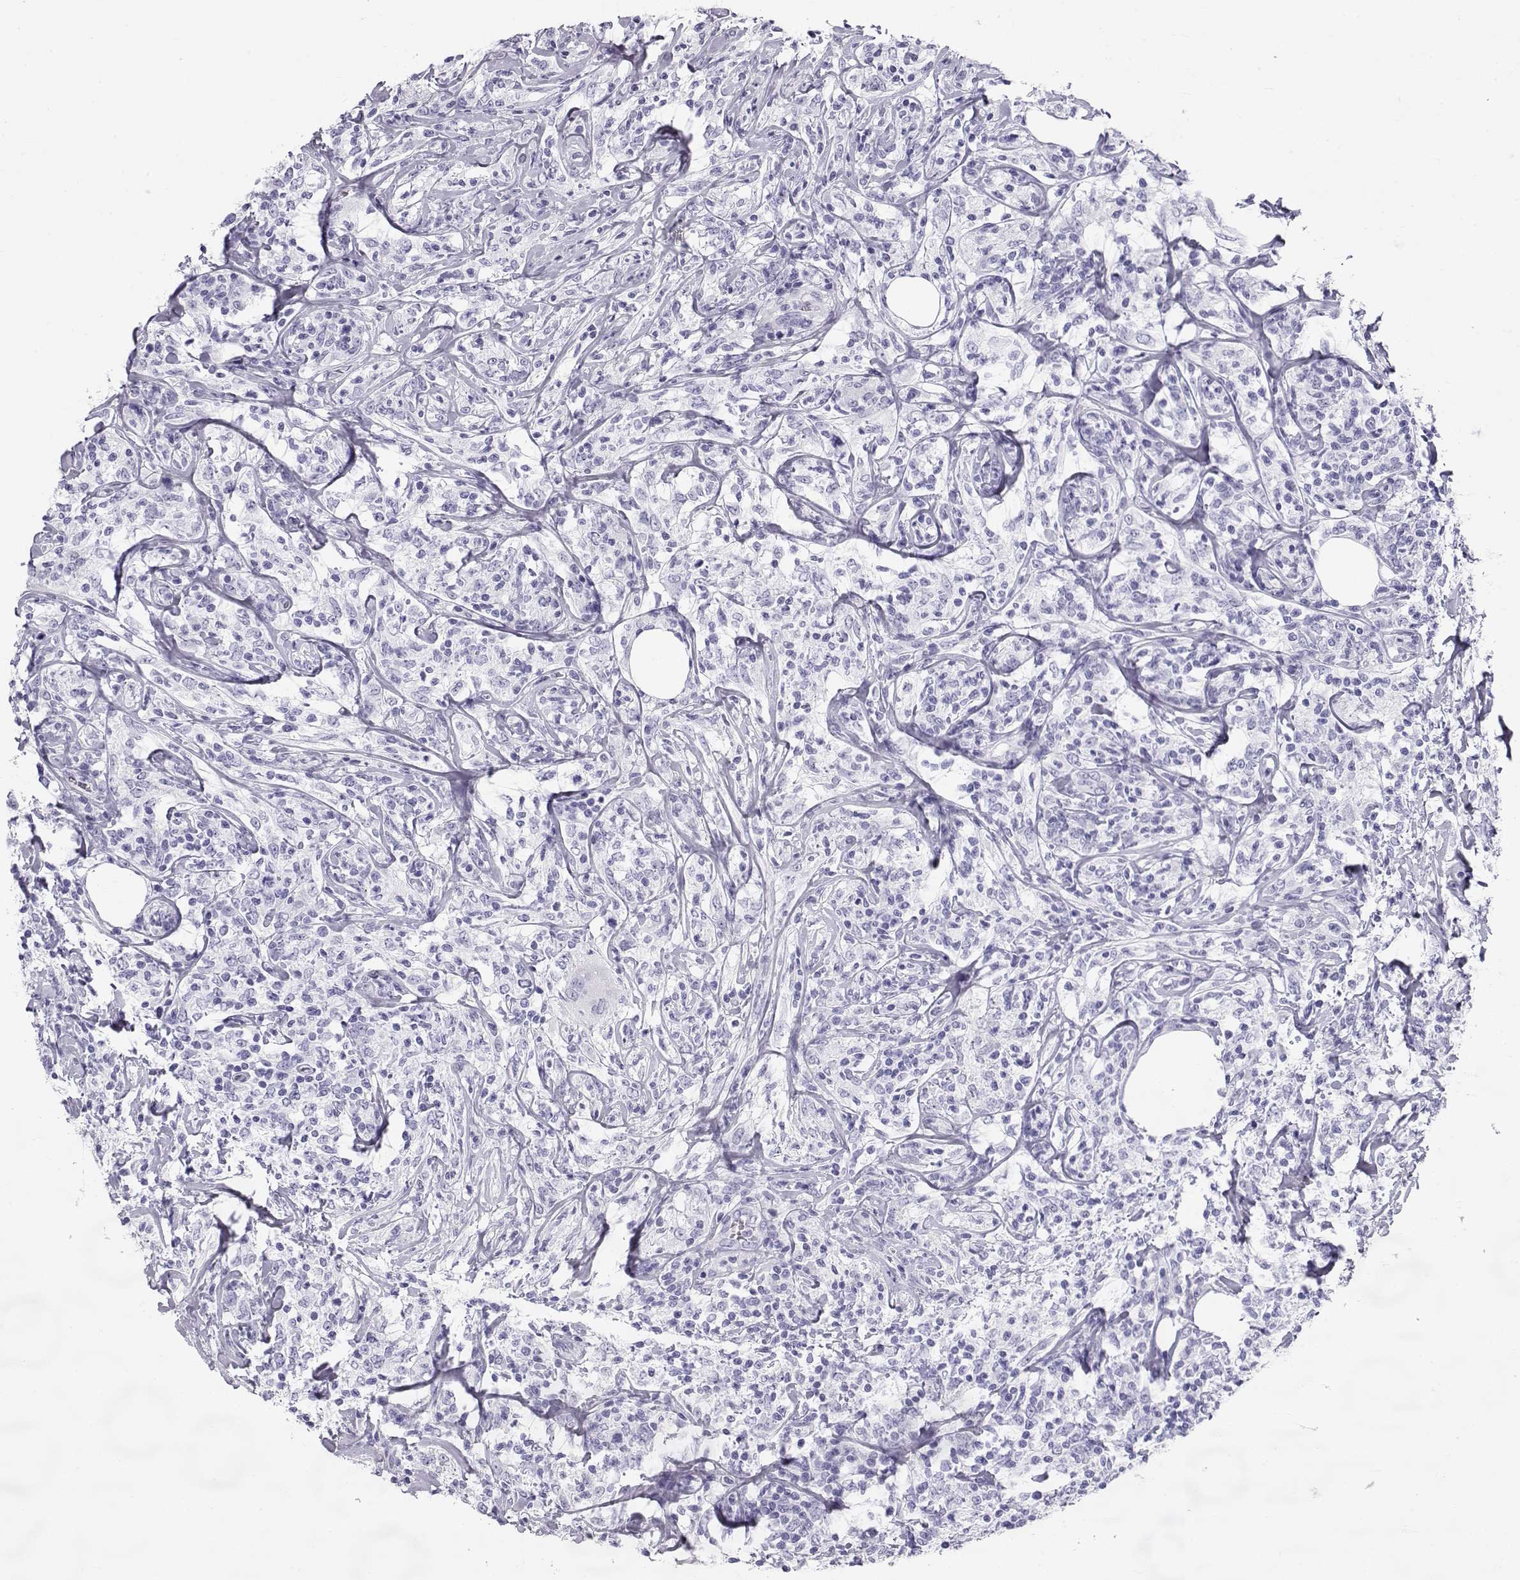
{"staining": {"intensity": "negative", "quantity": "none", "location": "none"}, "tissue": "lymphoma", "cell_type": "Tumor cells", "image_type": "cancer", "snomed": [{"axis": "morphology", "description": "Malignant lymphoma, non-Hodgkin's type, High grade"}, {"axis": "topography", "description": "Lymph node"}], "caption": "This photomicrograph is of high-grade malignant lymphoma, non-Hodgkin's type stained with IHC to label a protein in brown with the nuclei are counter-stained blue. There is no expression in tumor cells. (DAB (3,3'-diaminobenzidine) IHC, high magnification).", "gene": "RD3", "patient": {"sex": "female", "age": 84}}